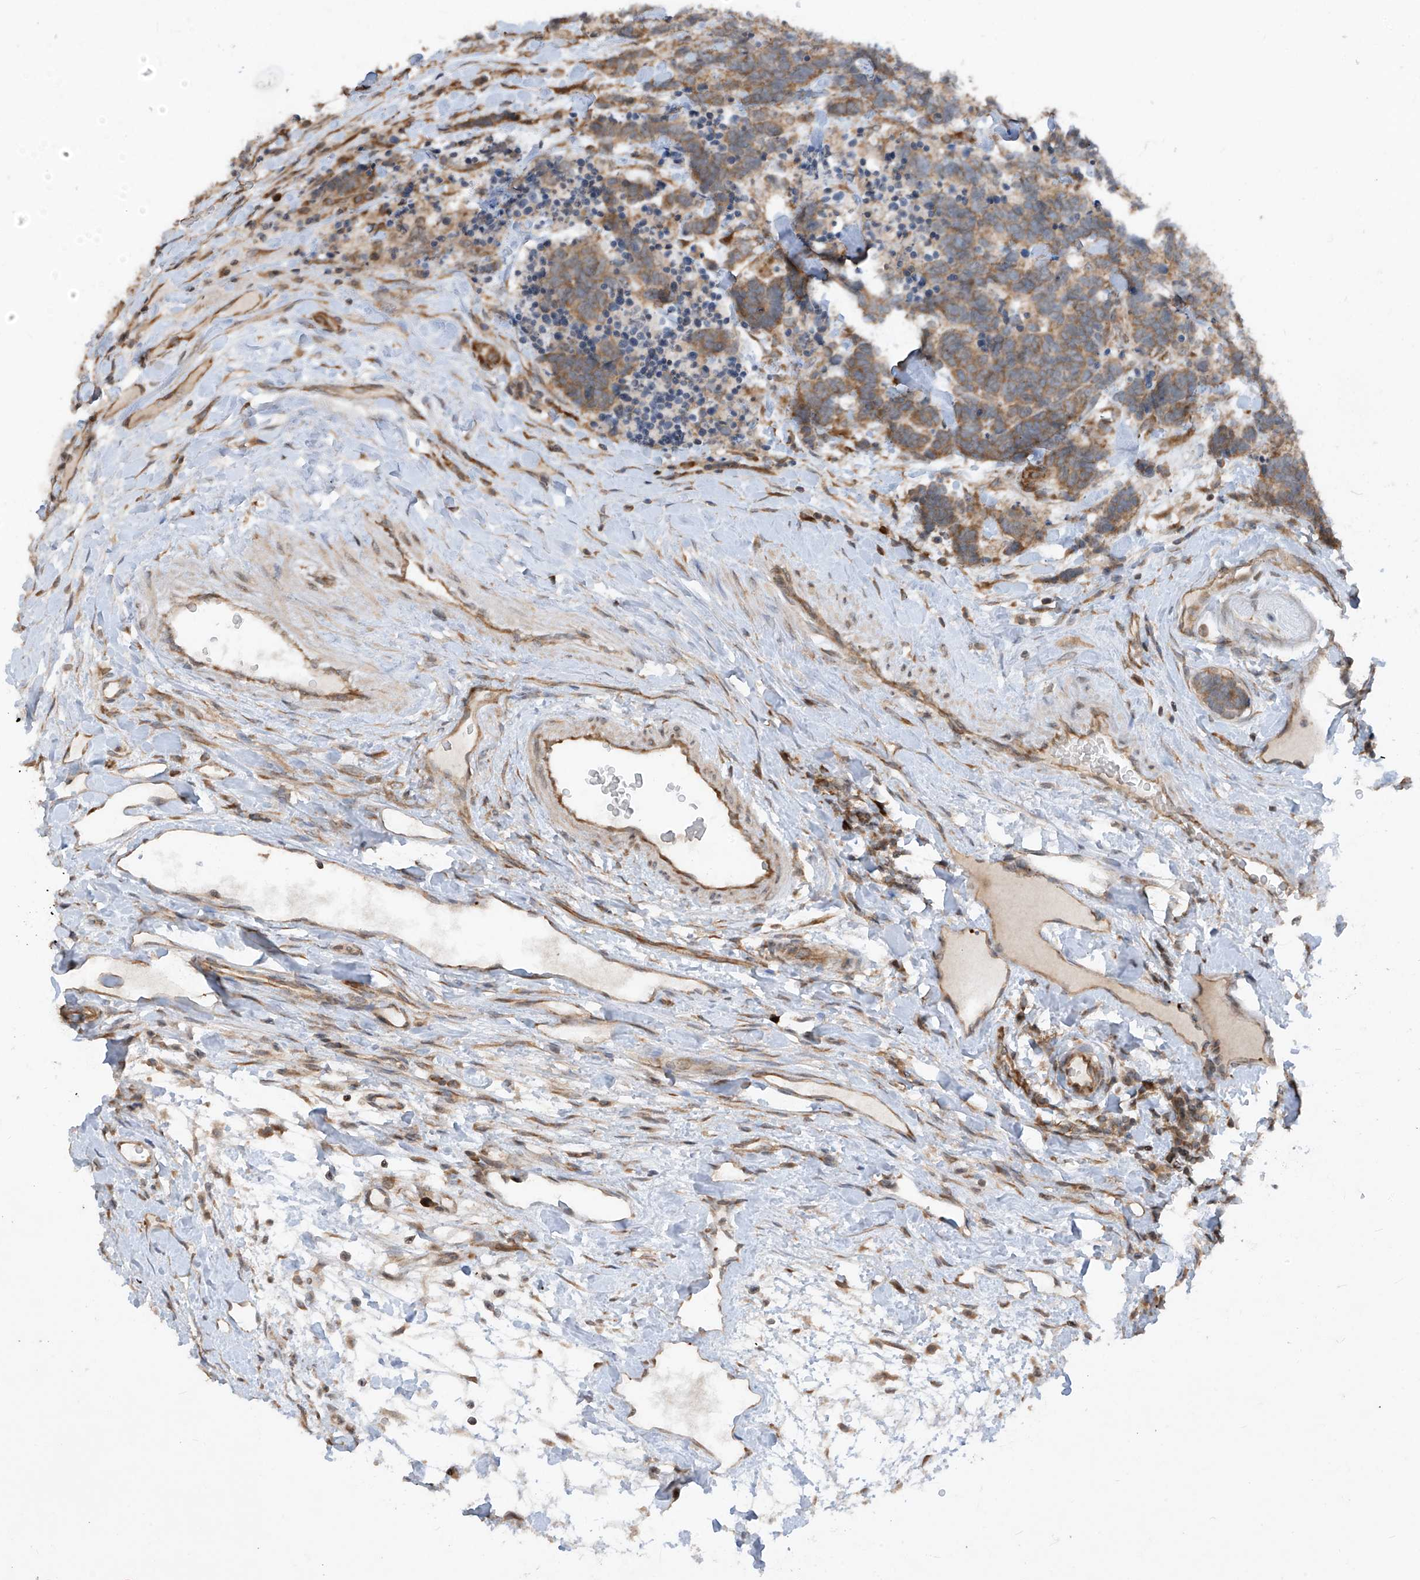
{"staining": {"intensity": "moderate", "quantity": ">75%", "location": "cytoplasmic/membranous"}, "tissue": "carcinoid", "cell_type": "Tumor cells", "image_type": "cancer", "snomed": [{"axis": "morphology", "description": "Carcinoma, NOS"}, {"axis": "morphology", "description": "Carcinoid, malignant, NOS"}, {"axis": "topography", "description": "Urinary bladder"}], "caption": "Carcinoma stained for a protein (brown) shows moderate cytoplasmic/membranous positive expression in approximately >75% of tumor cells.", "gene": "RPL34", "patient": {"sex": "male", "age": 57}}